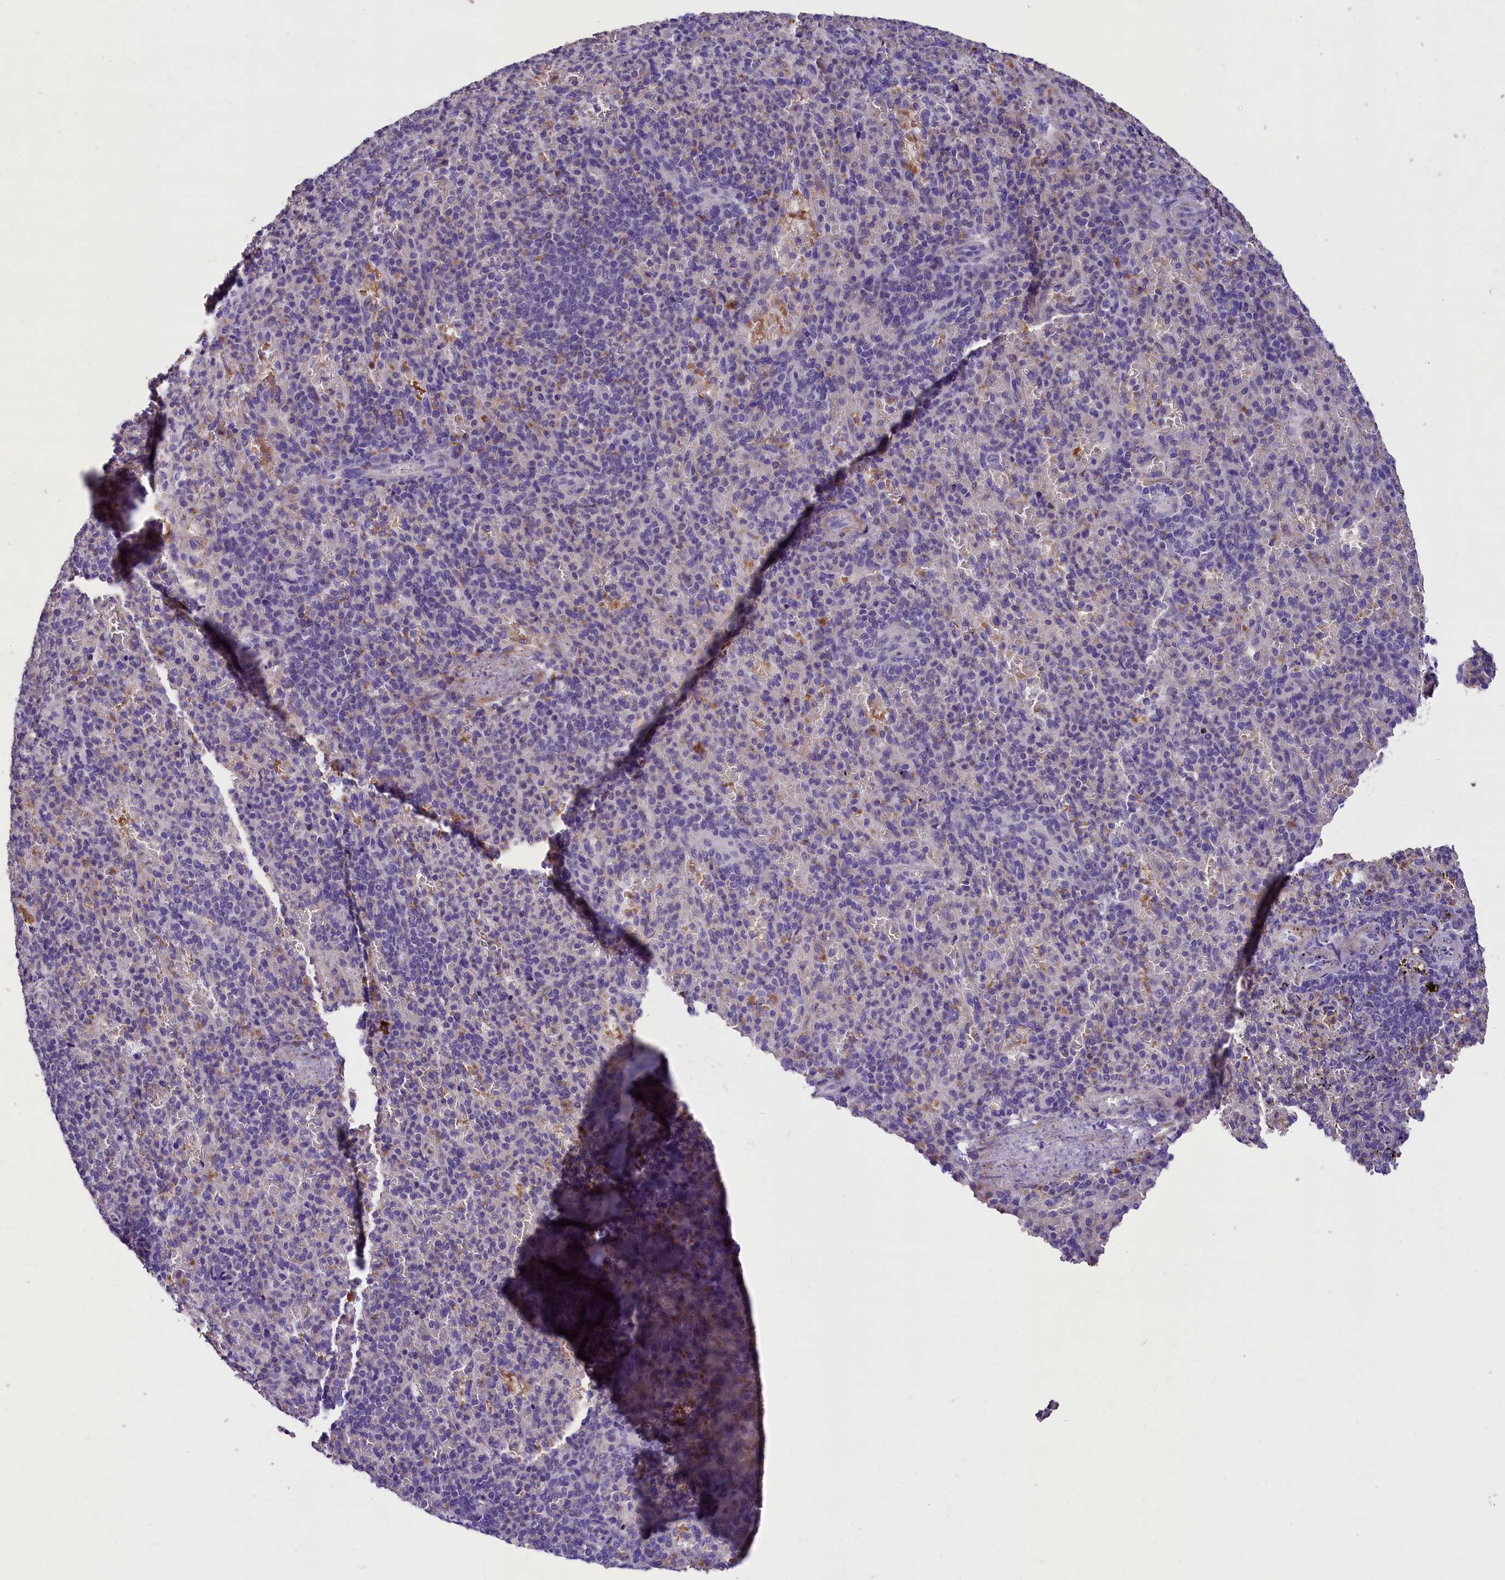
{"staining": {"intensity": "negative", "quantity": "none", "location": "none"}, "tissue": "spleen", "cell_type": "Cells in red pulp", "image_type": "normal", "snomed": [{"axis": "morphology", "description": "Normal tissue, NOS"}, {"axis": "topography", "description": "Spleen"}], "caption": "A photomicrograph of spleen stained for a protein exhibits no brown staining in cells in red pulp. (Immunohistochemistry (ihc), brightfield microscopy, high magnification).", "gene": "MEX3B", "patient": {"sex": "female", "age": 74}}